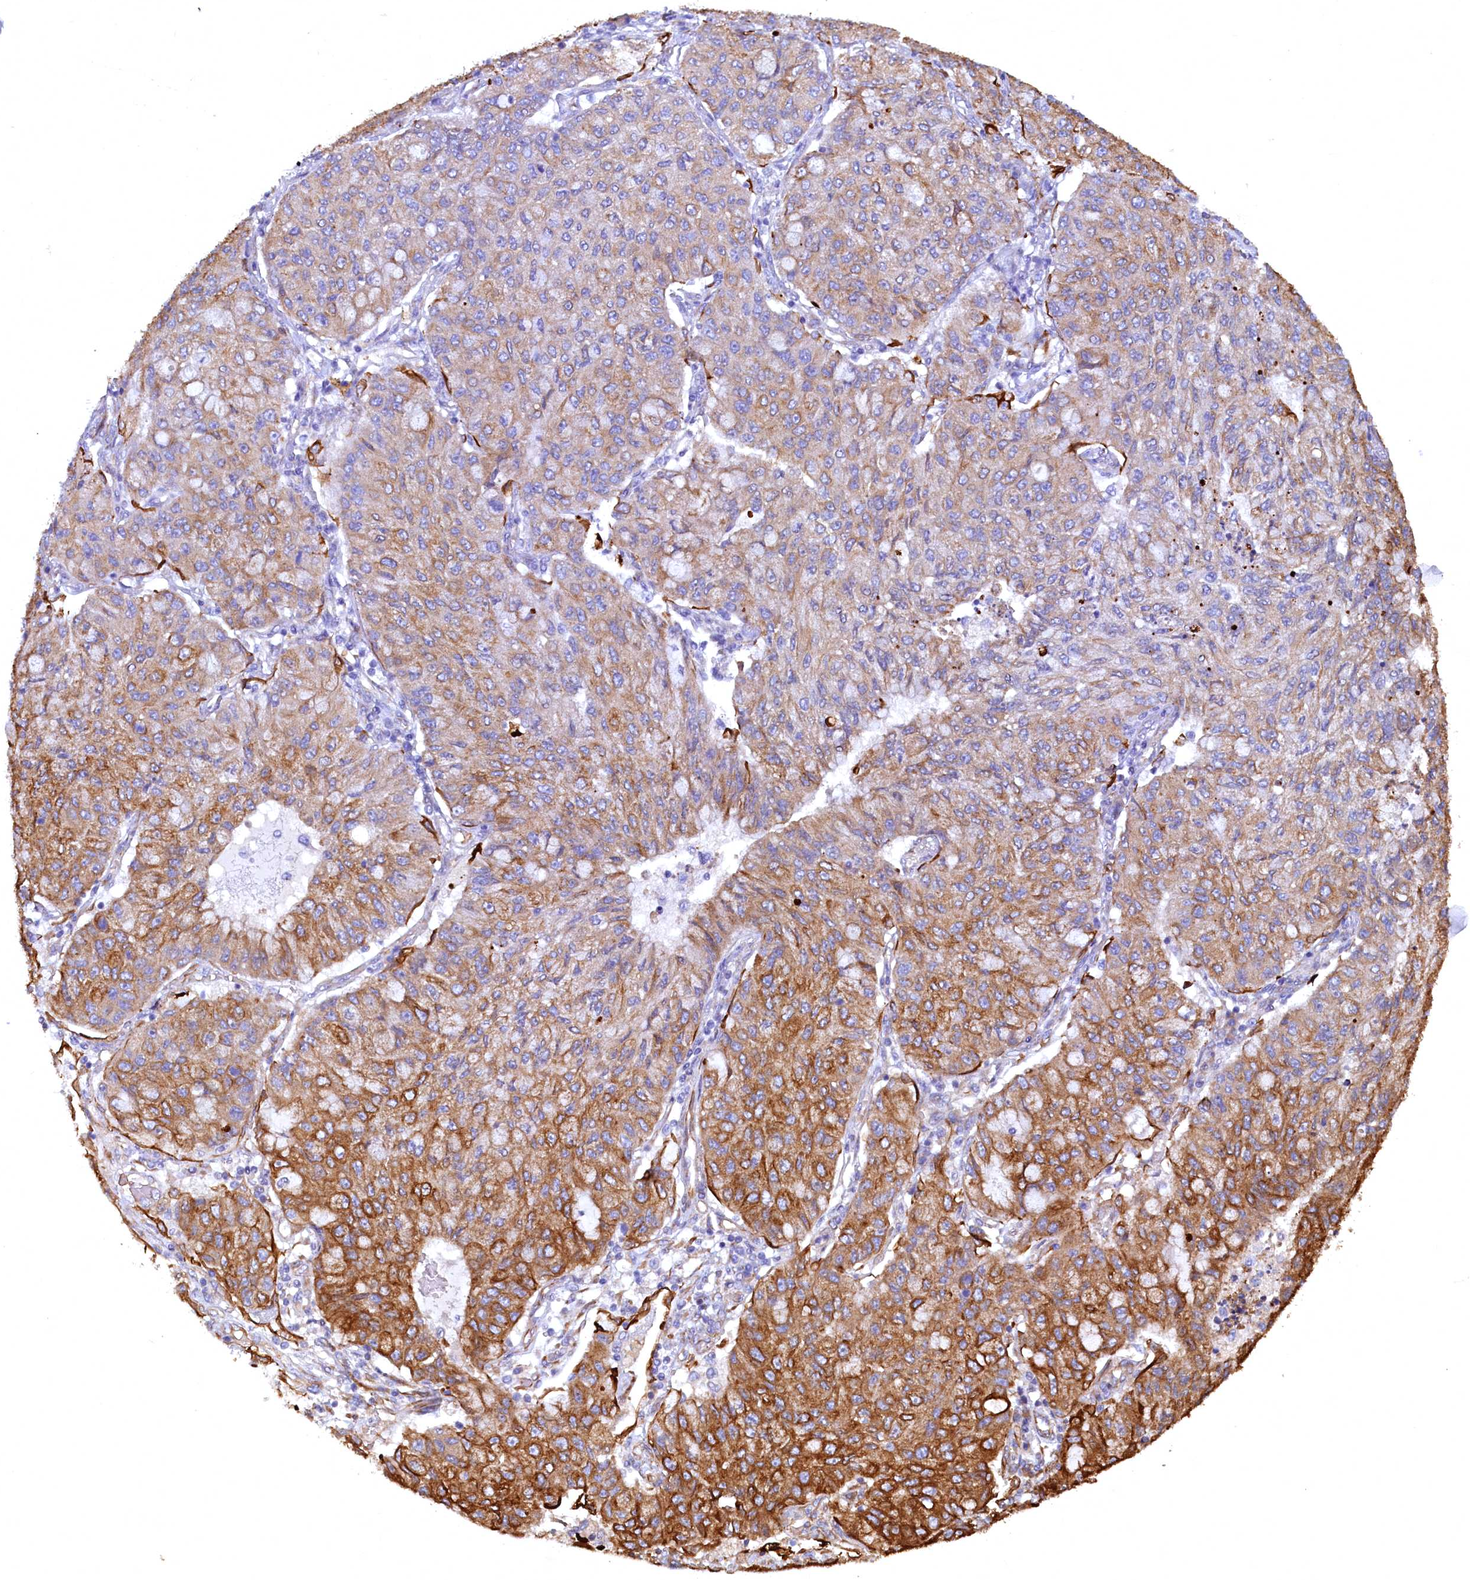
{"staining": {"intensity": "strong", "quantity": "25%-75%", "location": "cytoplasmic/membranous"}, "tissue": "lung cancer", "cell_type": "Tumor cells", "image_type": "cancer", "snomed": [{"axis": "morphology", "description": "Squamous cell carcinoma, NOS"}, {"axis": "topography", "description": "Lung"}], "caption": "Lung squamous cell carcinoma stained with a protein marker shows strong staining in tumor cells.", "gene": "LRRC57", "patient": {"sex": "male", "age": 74}}